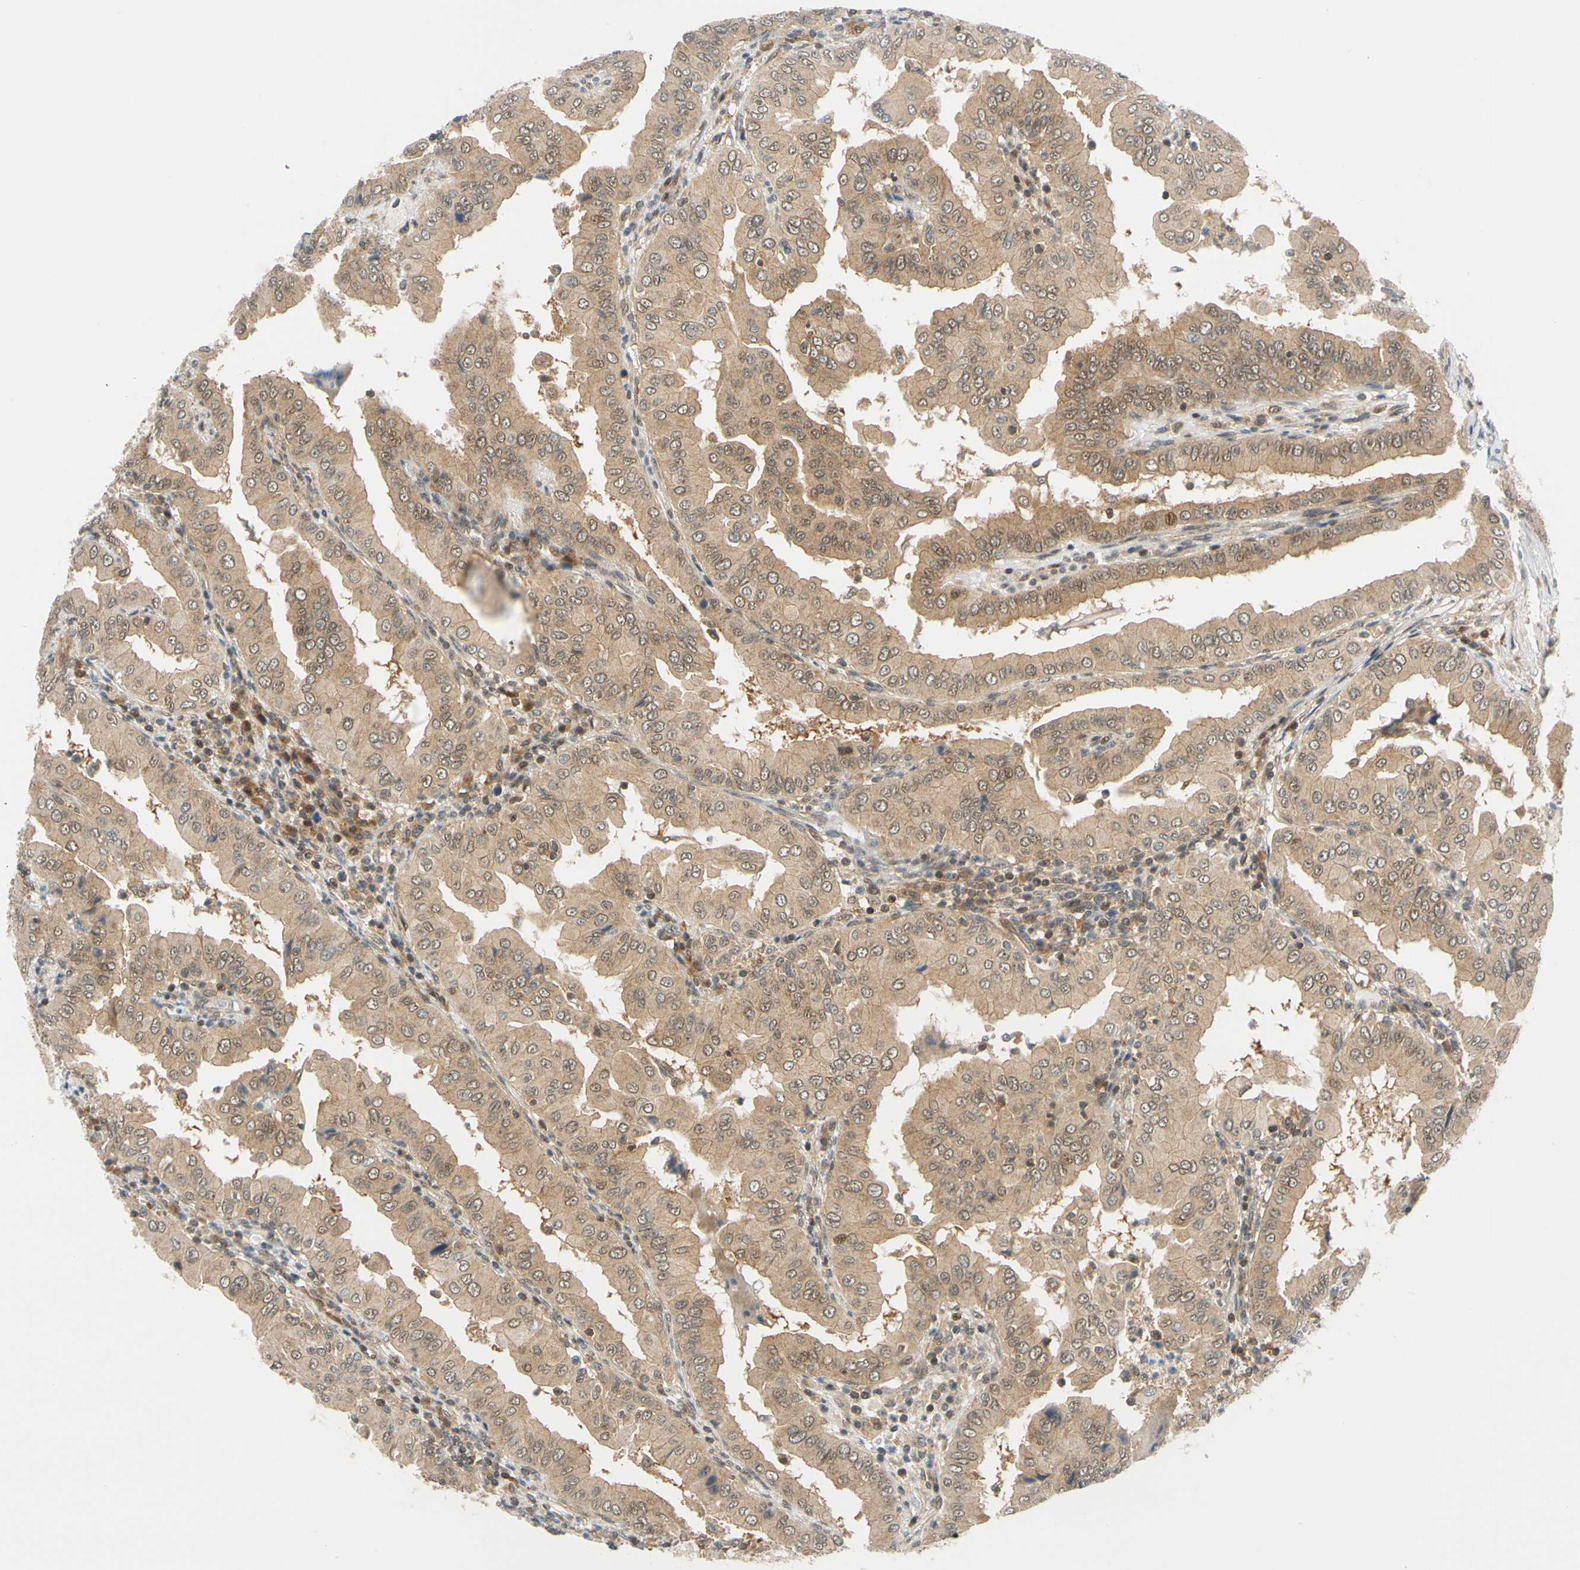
{"staining": {"intensity": "moderate", "quantity": ">75%", "location": "cytoplasmic/membranous"}, "tissue": "thyroid cancer", "cell_type": "Tumor cells", "image_type": "cancer", "snomed": [{"axis": "morphology", "description": "Papillary adenocarcinoma, NOS"}, {"axis": "topography", "description": "Thyroid gland"}], "caption": "Tumor cells exhibit medium levels of moderate cytoplasmic/membranous staining in approximately >75% of cells in human thyroid cancer.", "gene": "MAPK9", "patient": {"sex": "male", "age": 33}}